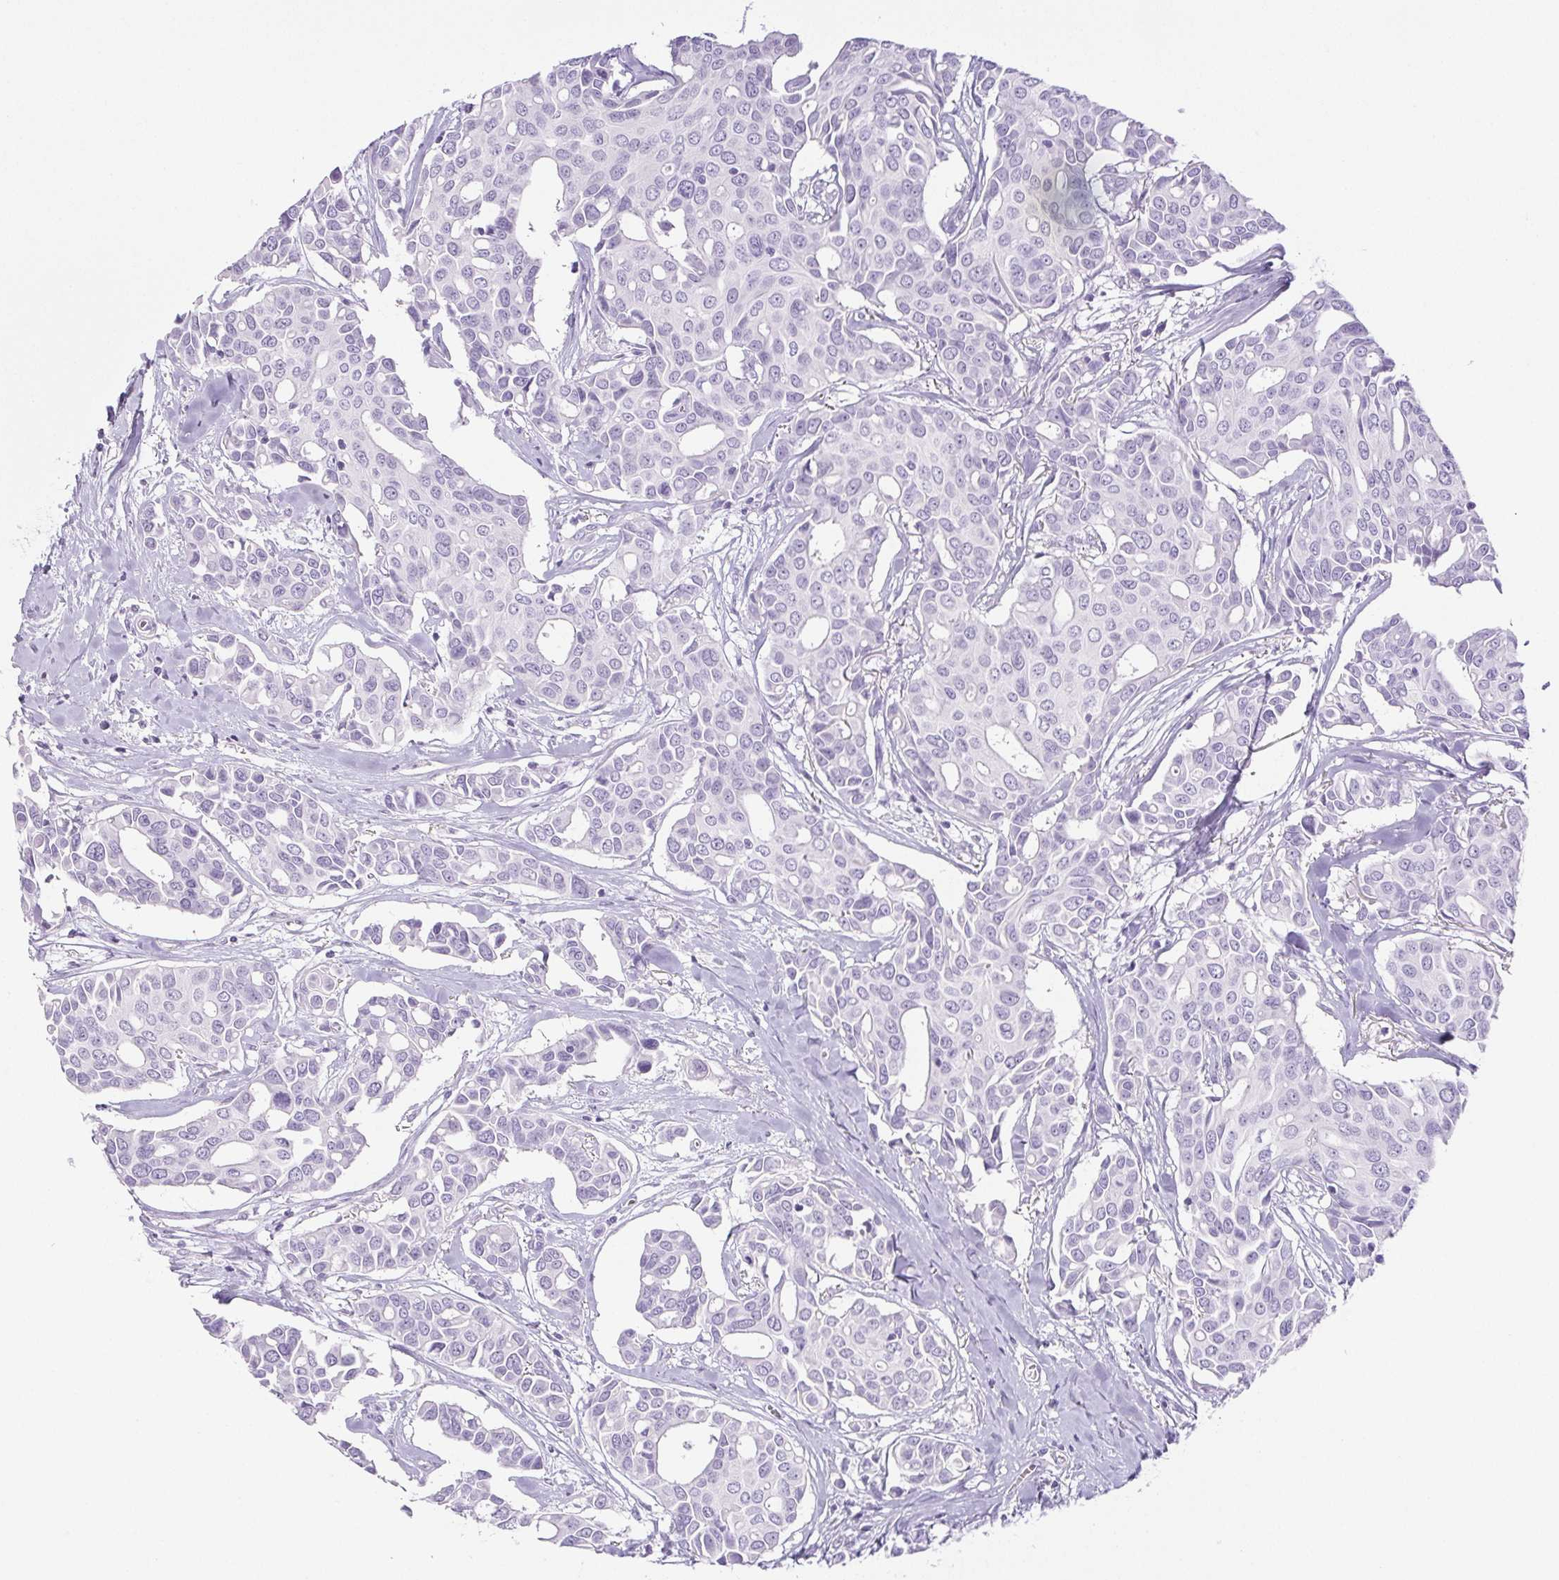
{"staining": {"intensity": "negative", "quantity": "none", "location": "none"}, "tissue": "breast cancer", "cell_type": "Tumor cells", "image_type": "cancer", "snomed": [{"axis": "morphology", "description": "Duct carcinoma"}, {"axis": "topography", "description": "Breast"}], "caption": "Tumor cells show no significant staining in breast cancer.", "gene": "PAPPA2", "patient": {"sex": "female", "age": 54}}